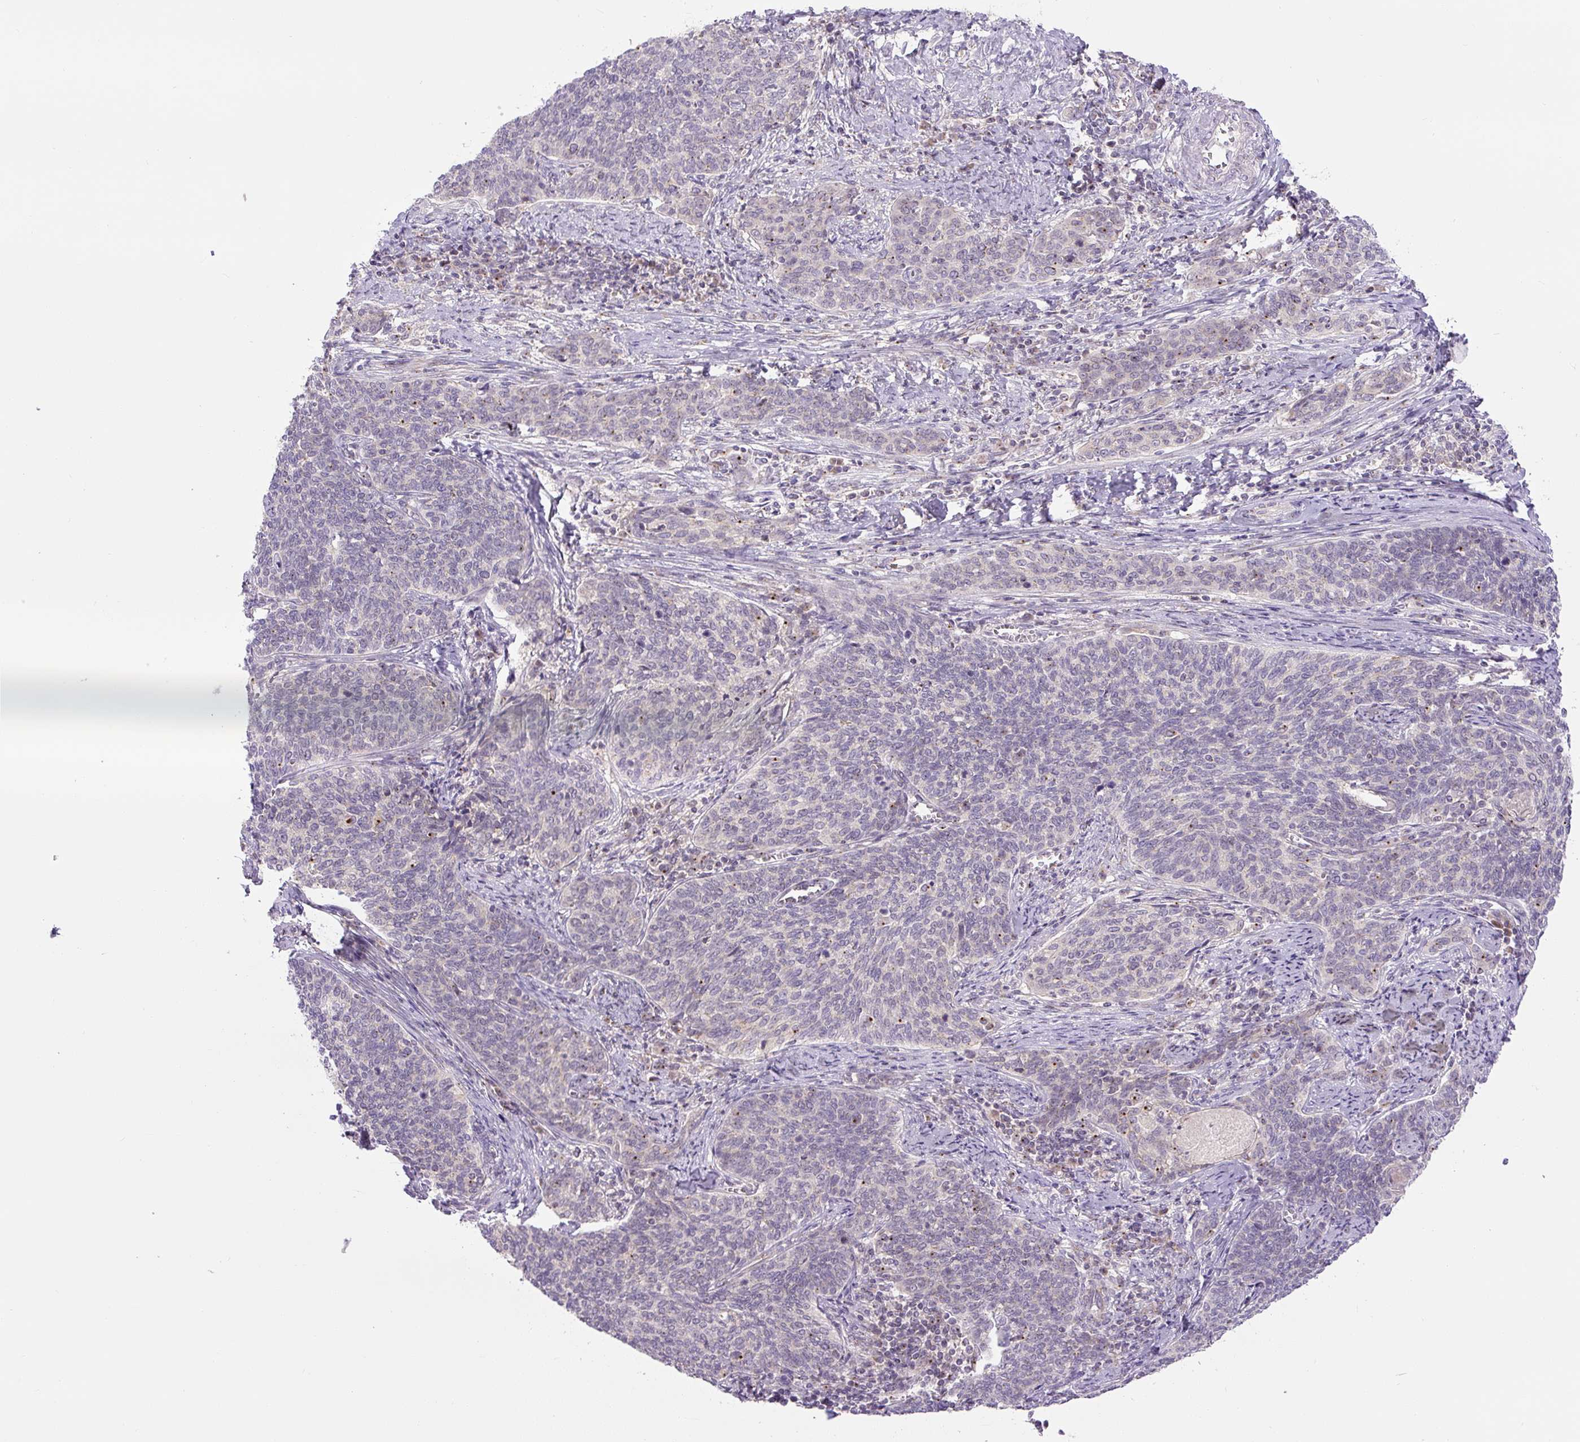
{"staining": {"intensity": "negative", "quantity": "none", "location": "none"}, "tissue": "cervical cancer", "cell_type": "Tumor cells", "image_type": "cancer", "snomed": [{"axis": "morphology", "description": "Squamous cell carcinoma, NOS"}, {"axis": "topography", "description": "Cervix"}], "caption": "Immunohistochemistry micrograph of human cervical cancer (squamous cell carcinoma) stained for a protein (brown), which reveals no staining in tumor cells.", "gene": "PCM1", "patient": {"sex": "female", "age": 39}}